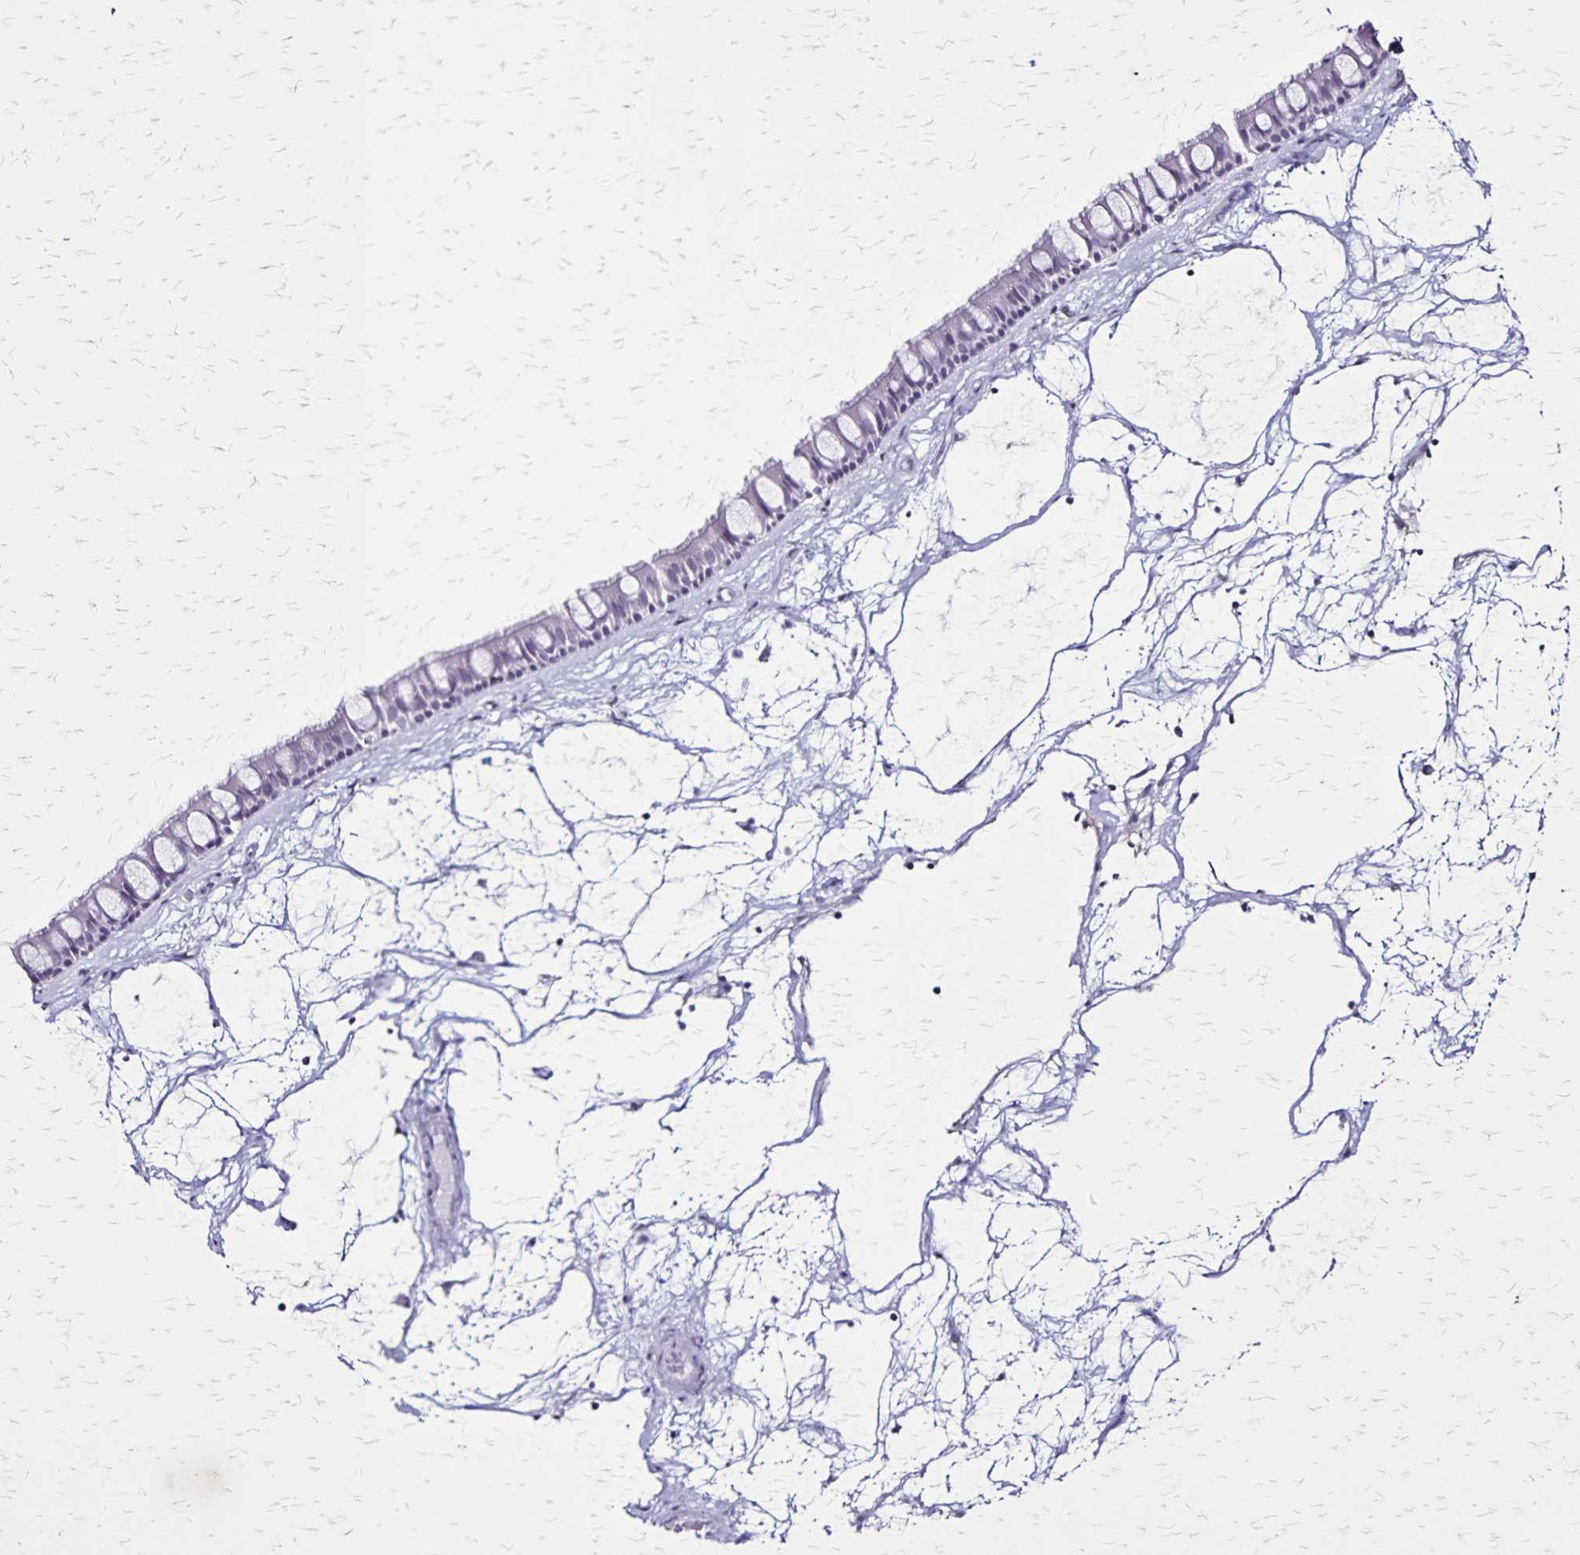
{"staining": {"intensity": "negative", "quantity": "none", "location": "none"}, "tissue": "nasopharynx", "cell_type": "Respiratory epithelial cells", "image_type": "normal", "snomed": [{"axis": "morphology", "description": "Normal tissue, NOS"}, {"axis": "topography", "description": "Nasopharynx"}], "caption": "The micrograph reveals no significant staining in respiratory epithelial cells of nasopharynx.", "gene": "KRT2", "patient": {"sex": "male", "age": 68}}